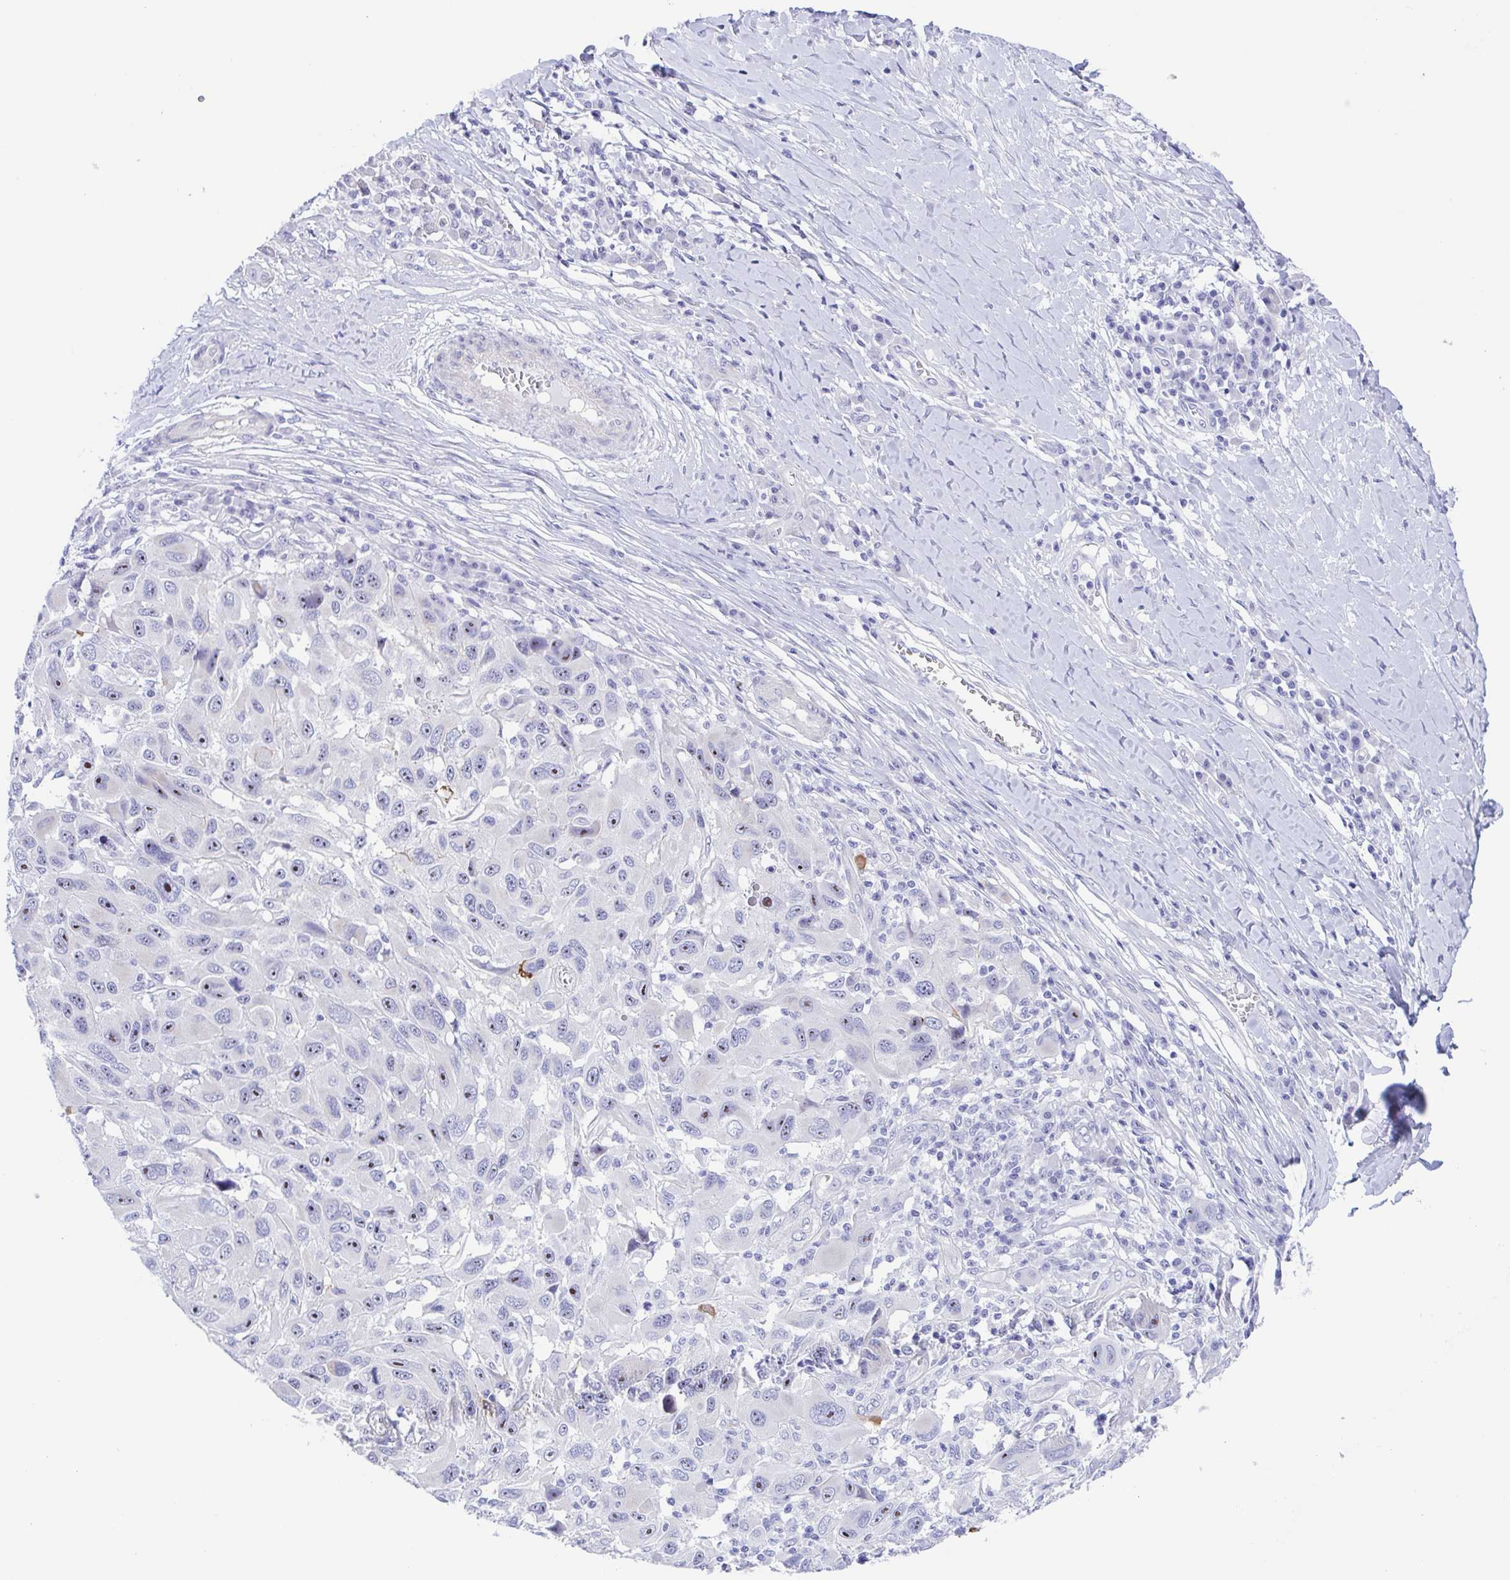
{"staining": {"intensity": "weak", "quantity": "25%-75%", "location": "nuclear"}, "tissue": "melanoma", "cell_type": "Tumor cells", "image_type": "cancer", "snomed": [{"axis": "morphology", "description": "Malignant melanoma, NOS"}, {"axis": "topography", "description": "Skin"}], "caption": "DAB (3,3'-diaminobenzidine) immunohistochemical staining of human malignant melanoma demonstrates weak nuclear protein expression in approximately 25%-75% of tumor cells.", "gene": "MUCL3", "patient": {"sex": "male", "age": 53}}